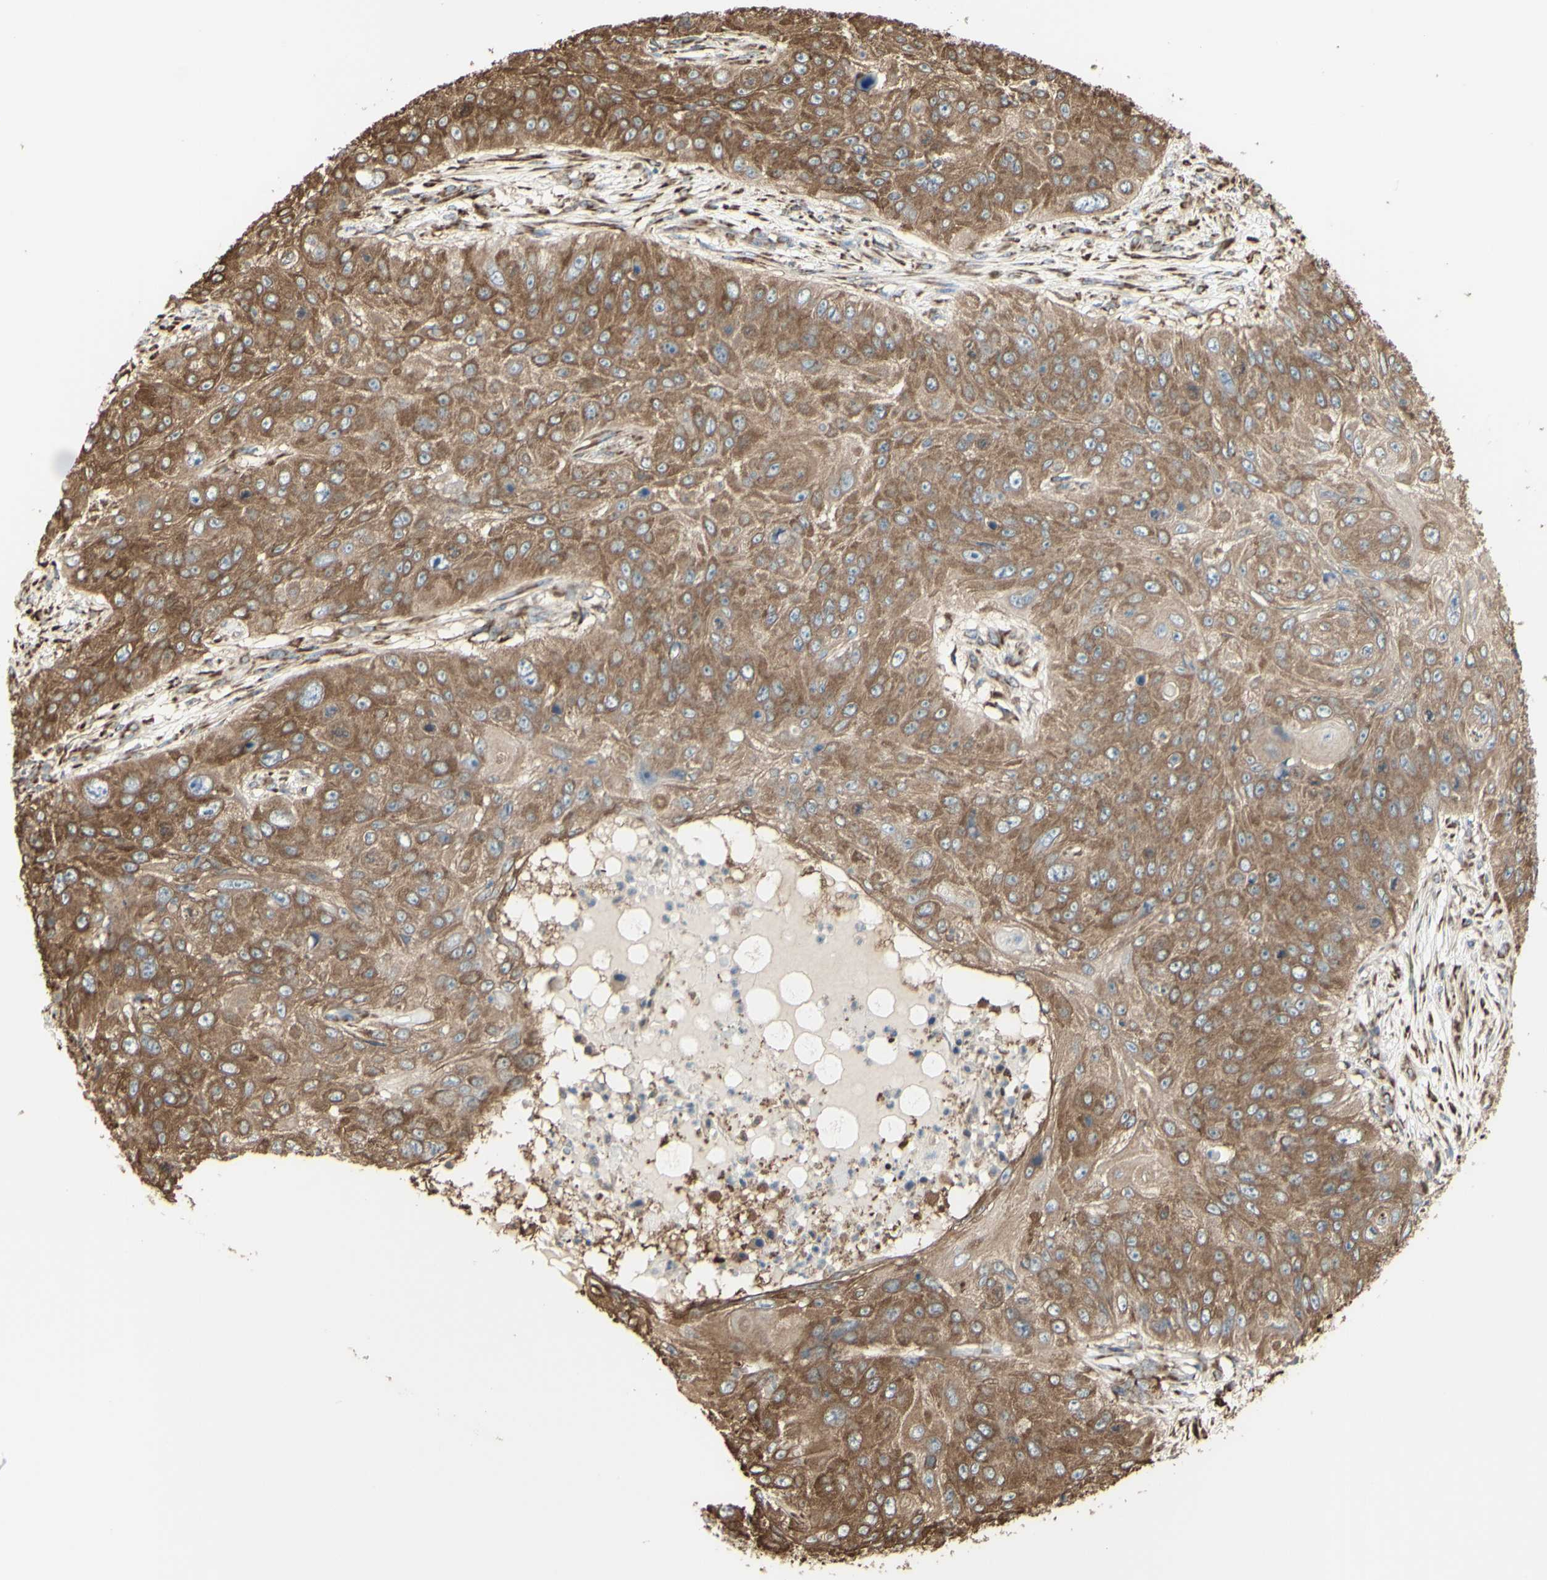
{"staining": {"intensity": "moderate", "quantity": ">75%", "location": "cytoplasmic/membranous"}, "tissue": "skin cancer", "cell_type": "Tumor cells", "image_type": "cancer", "snomed": [{"axis": "morphology", "description": "Squamous cell carcinoma, NOS"}, {"axis": "topography", "description": "Skin"}], "caption": "Immunohistochemistry histopathology image of skin cancer stained for a protein (brown), which exhibits medium levels of moderate cytoplasmic/membranous expression in approximately >75% of tumor cells.", "gene": "EEF1B2", "patient": {"sex": "female", "age": 80}}